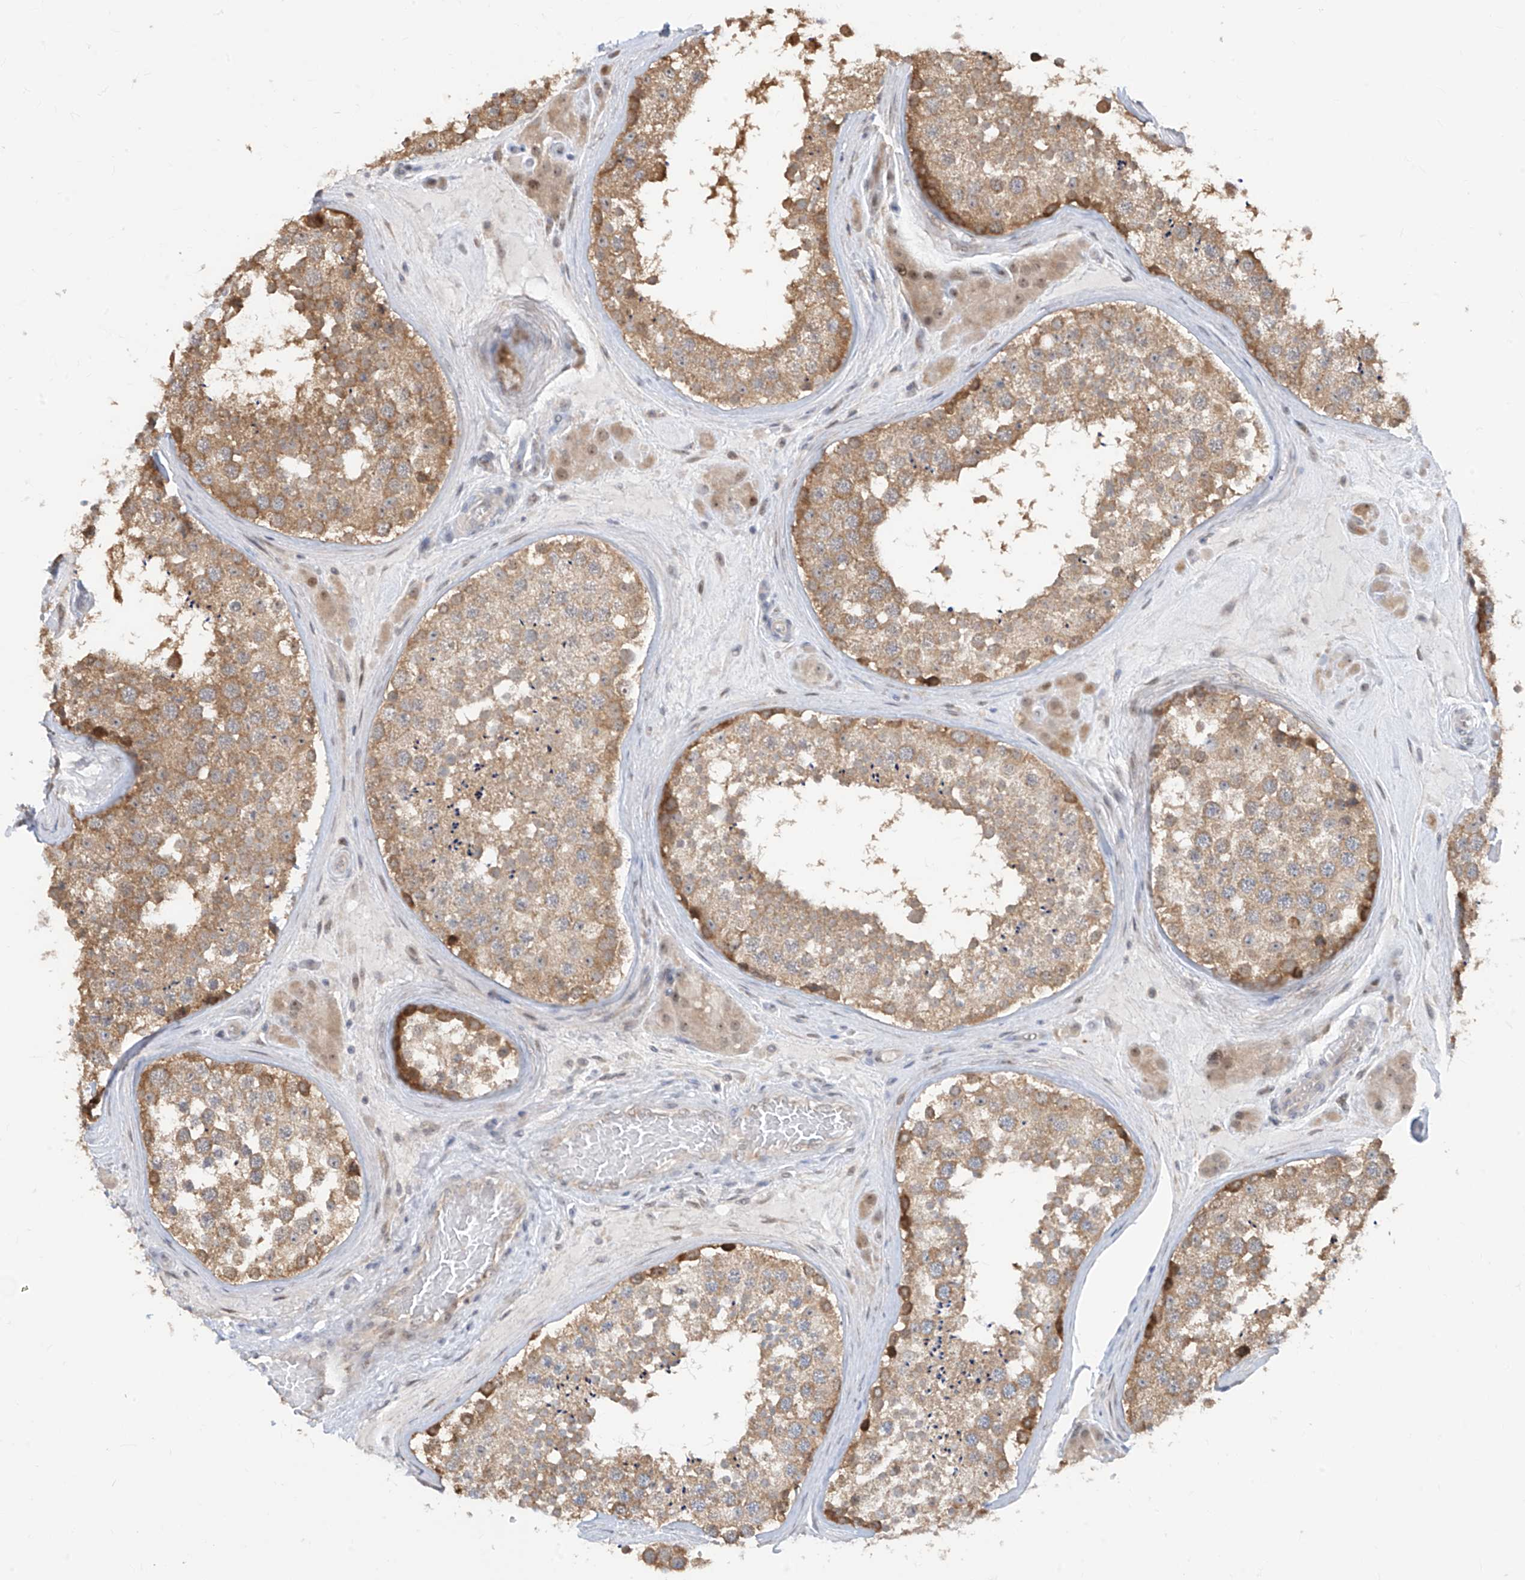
{"staining": {"intensity": "moderate", "quantity": ">75%", "location": "cytoplasmic/membranous"}, "tissue": "testis", "cell_type": "Cells in seminiferous ducts", "image_type": "normal", "snomed": [{"axis": "morphology", "description": "Normal tissue, NOS"}, {"axis": "topography", "description": "Testis"}], "caption": "The micrograph exhibits immunohistochemical staining of unremarkable testis. There is moderate cytoplasmic/membranous positivity is identified in about >75% of cells in seminiferous ducts.", "gene": "TTC38", "patient": {"sex": "male", "age": 46}}